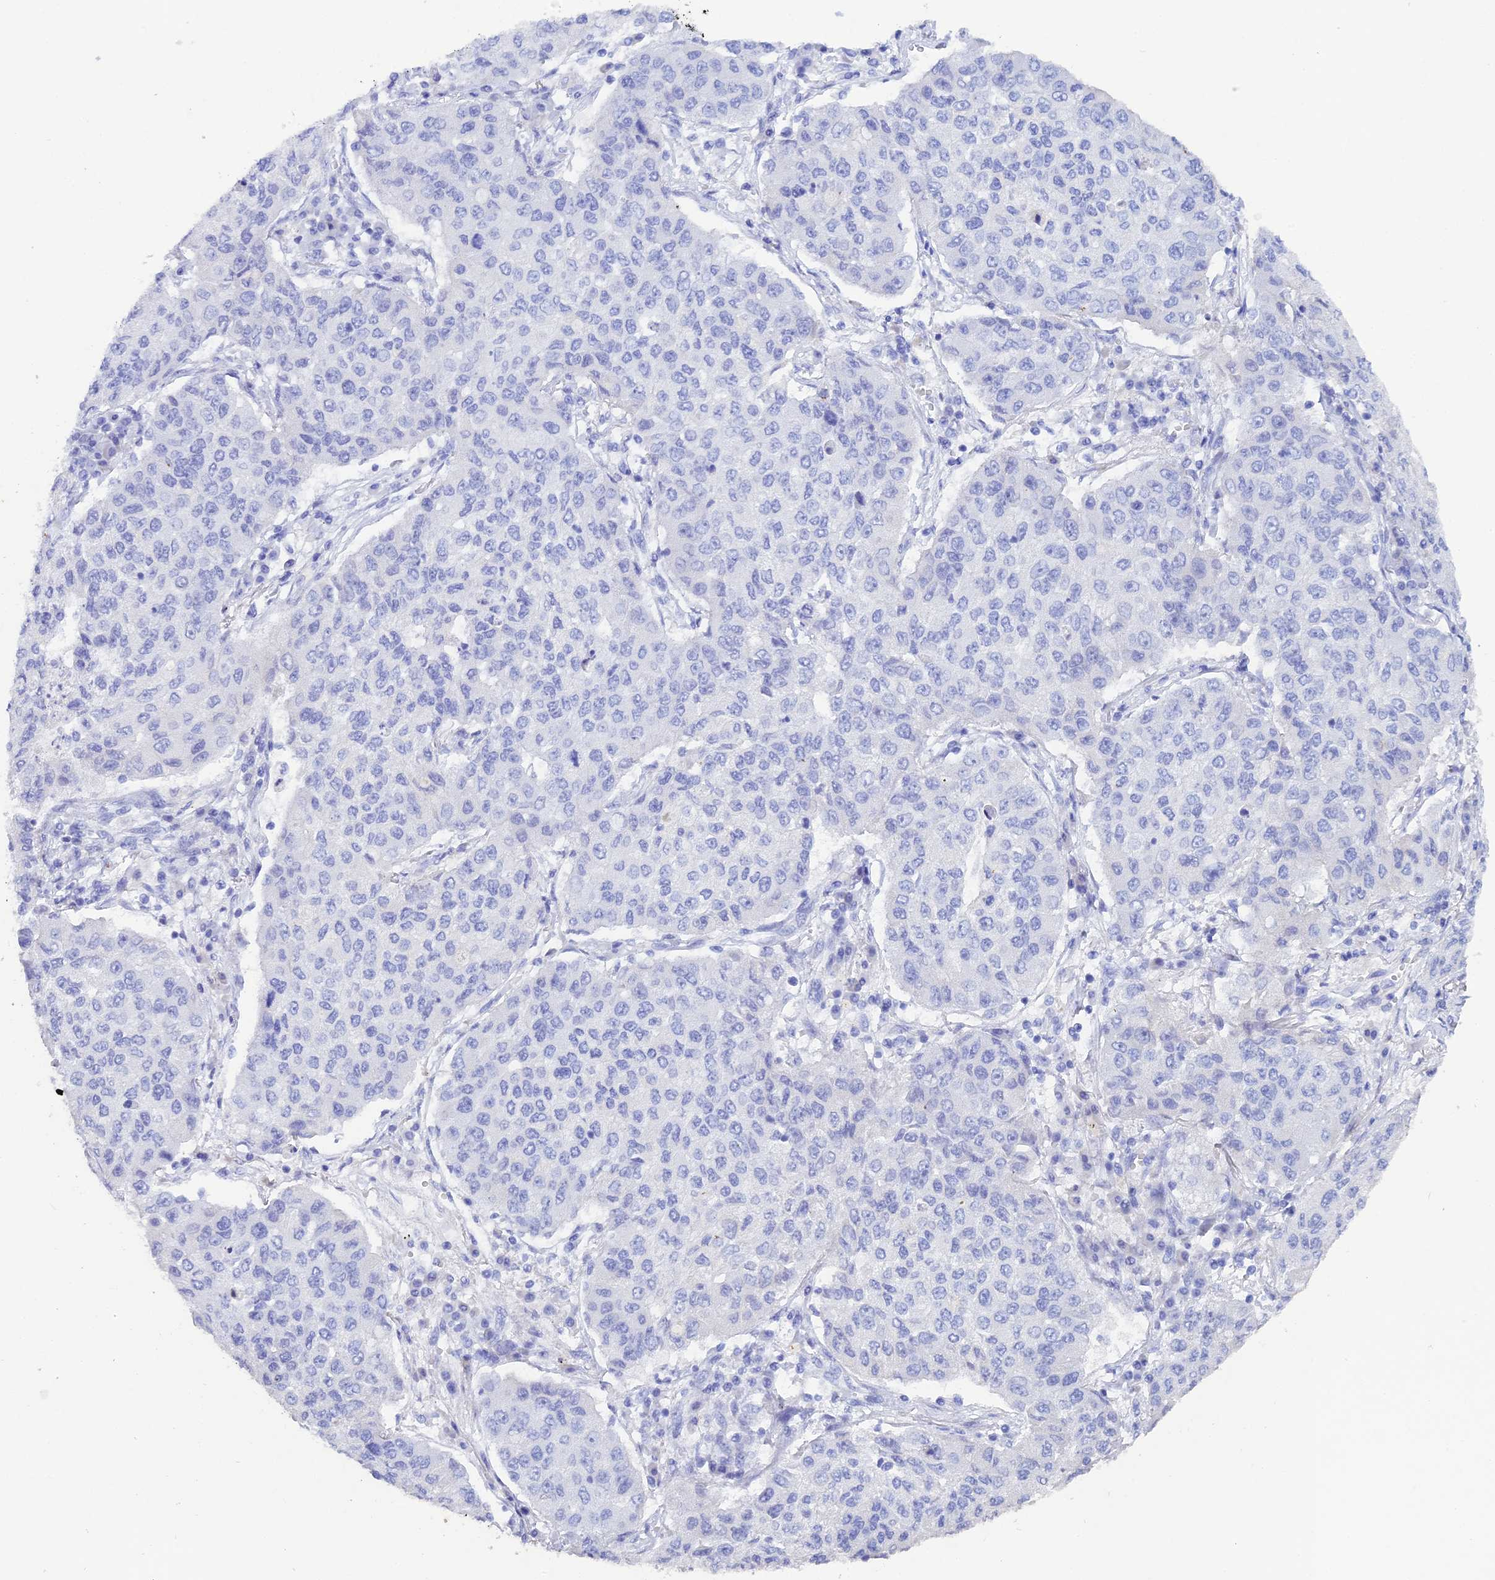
{"staining": {"intensity": "negative", "quantity": "none", "location": "none"}, "tissue": "lung cancer", "cell_type": "Tumor cells", "image_type": "cancer", "snomed": [{"axis": "morphology", "description": "Squamous cell carcinoma, NOS"}, {"axis": "topography", "description": "Lung"}], "caption": "Lung cancer was stained to show a protein in brown. There is no significant expression in tumor cells.", "gene": "REG1A", "patient": {"sex": "male", "age": 74}}